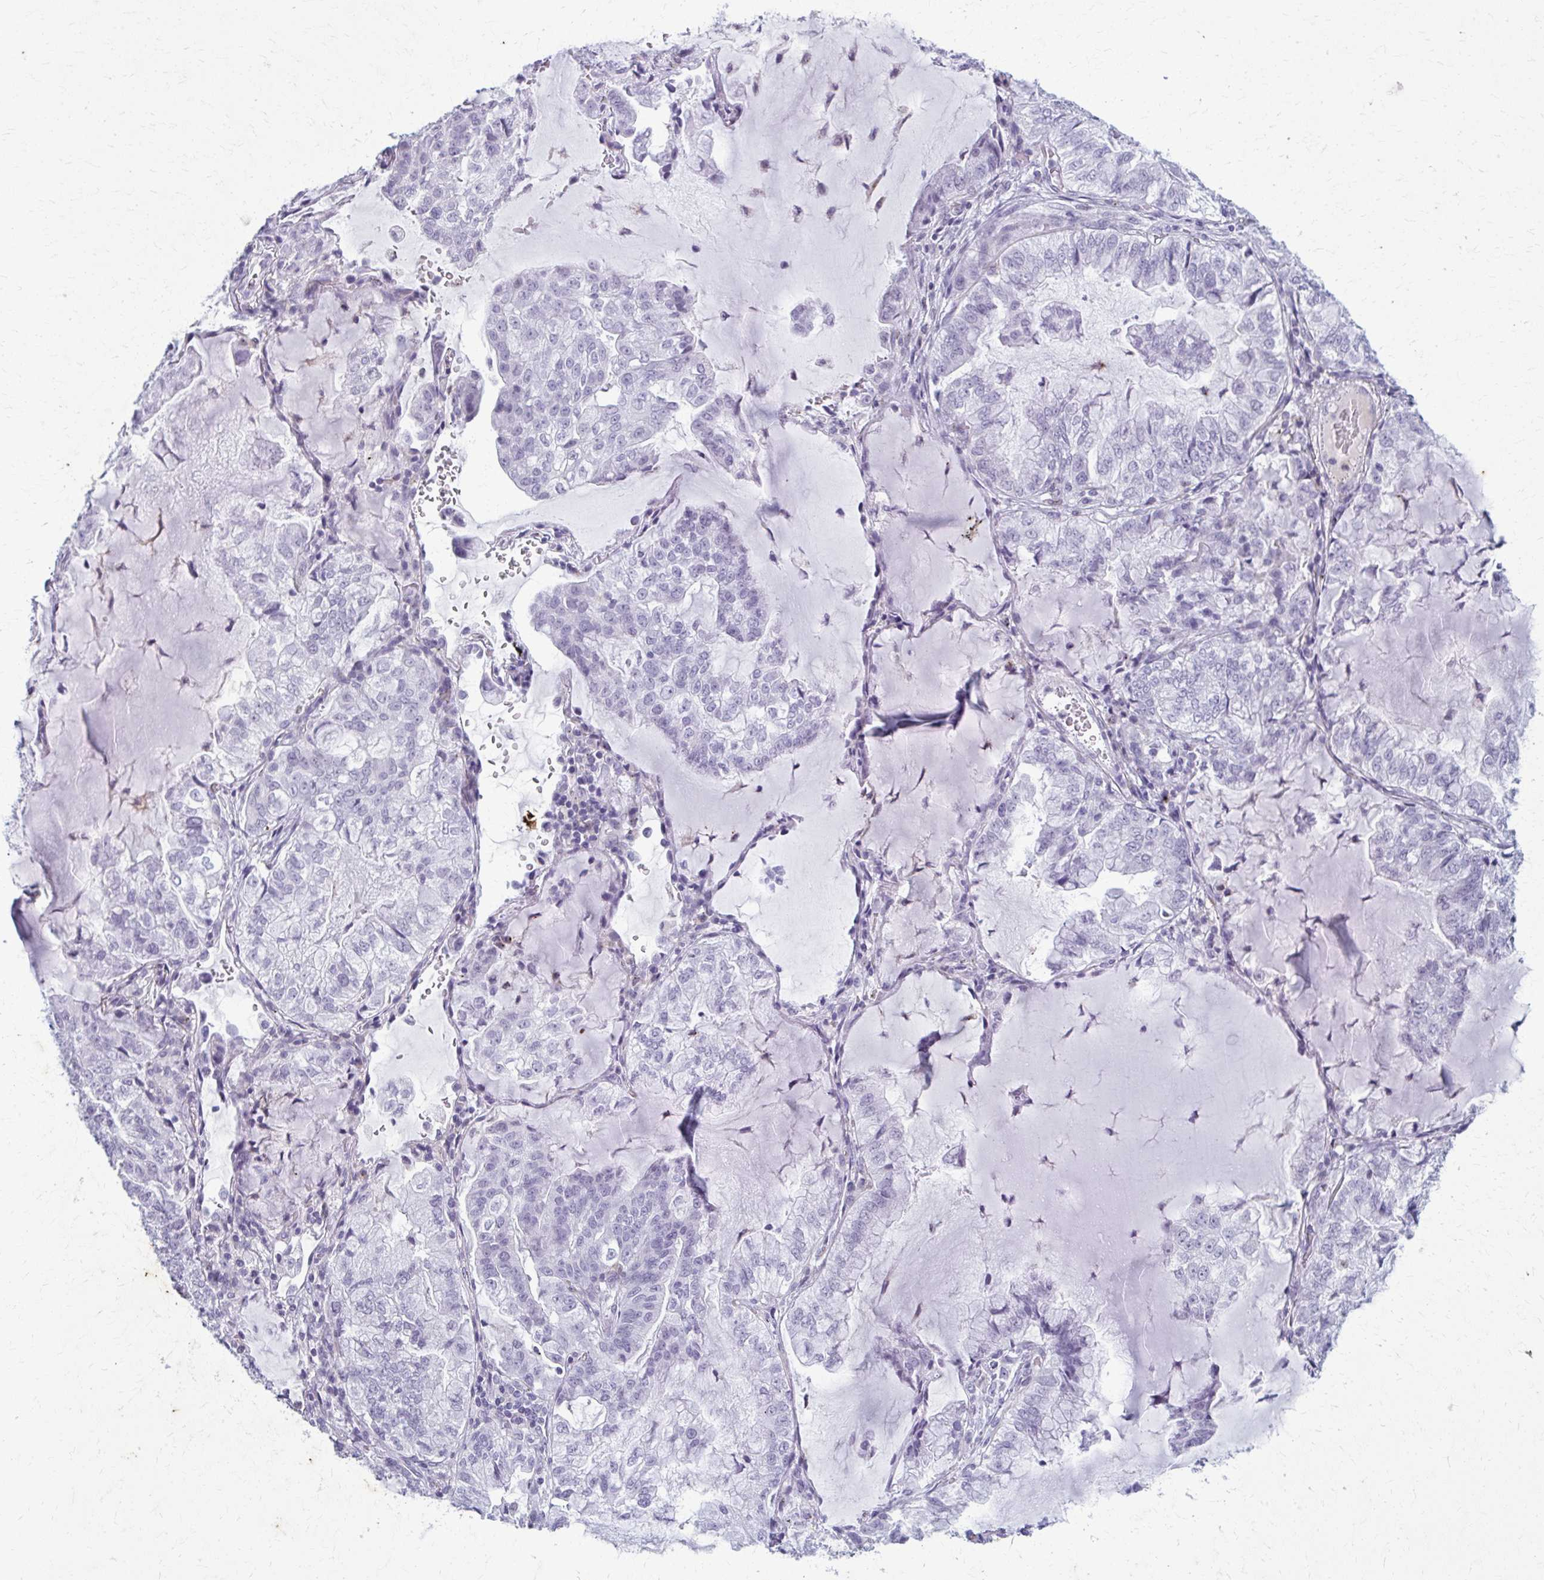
{"staining": {"intensity": "negative", "quantity": "none", "location": "none"}, "tissue": "lung cancer", "cell_type": "Tumor cells", "image_type": "cancer", "snomed": [{"axis": "morphology", "description": "Adenocarcinoma, NOS"}, {"axis": "topography", "description": "Lymph node"}, {"axis": "topography", "description": "Lung"}], "caption": "Immunohistochemical staining of lung cancer shows no significant staining in tumor cells. (DAB immunohistochemistry with hematoxylin counter stain).", "gene": "CARD9", "patient": {"sex": "male", "age": 66}}